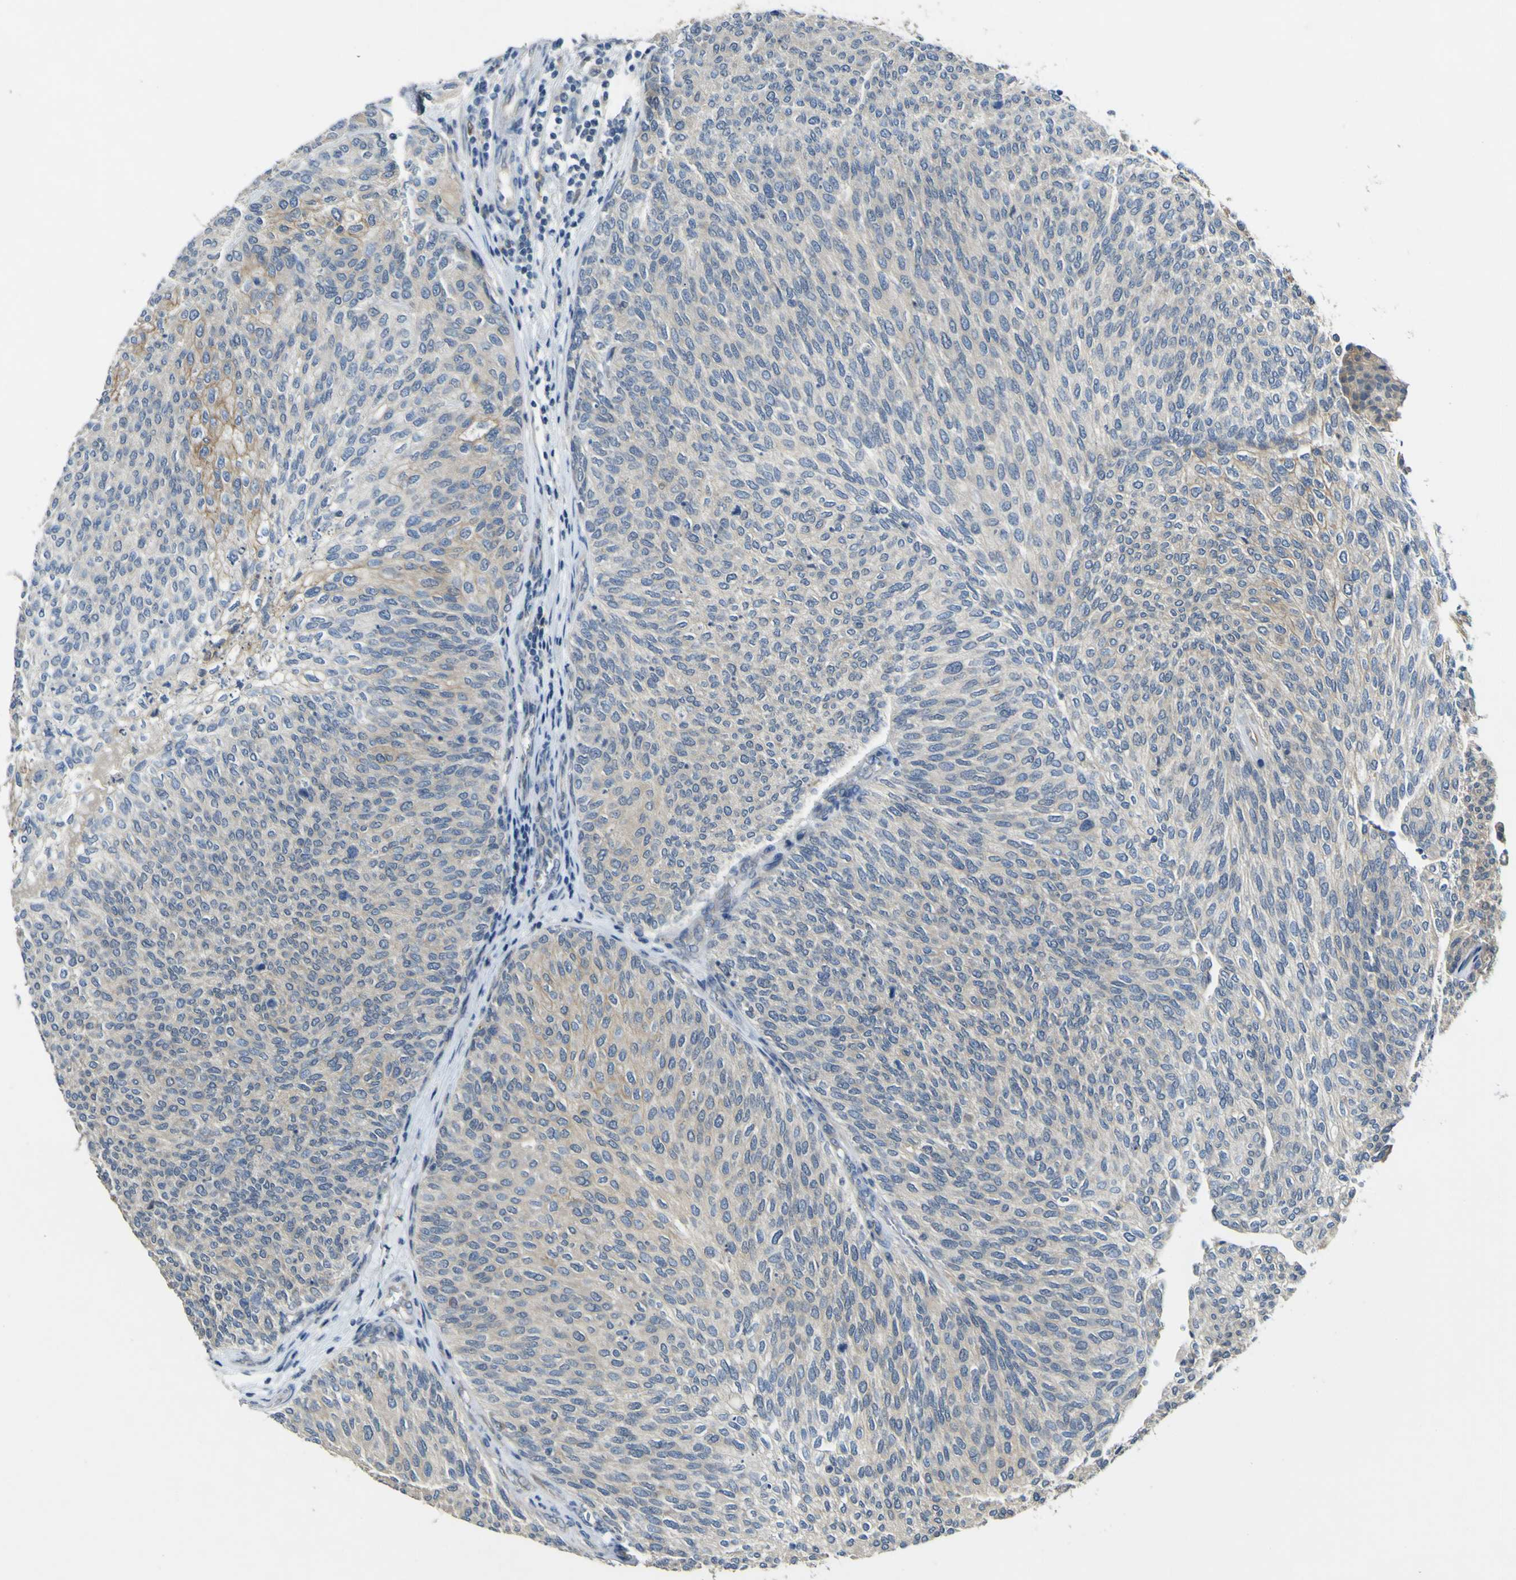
{"staining": {"intensity": "weak", "quantity": "<25%", "location": "cytoplasmic/membranous"}, "tissue": "urothelial cancer", "cell_type": "Tumor cells", "image_type": "cancer", "snomed": [{"axis": "morphology", "description": "Urothelial carcinoma, Low grade"}, {"axis": "topography", "description": "Urinary bladder"}], "caption": "This histopathology image is of urothelial carcinoma (low-grade) stained with immunohistochemistry to label a protein in brown with the nuclei are counter-stained blue. There is no staining in tumor cells.", "gene": "LDLR", "patient": {"sex": "female", "age": 79}}